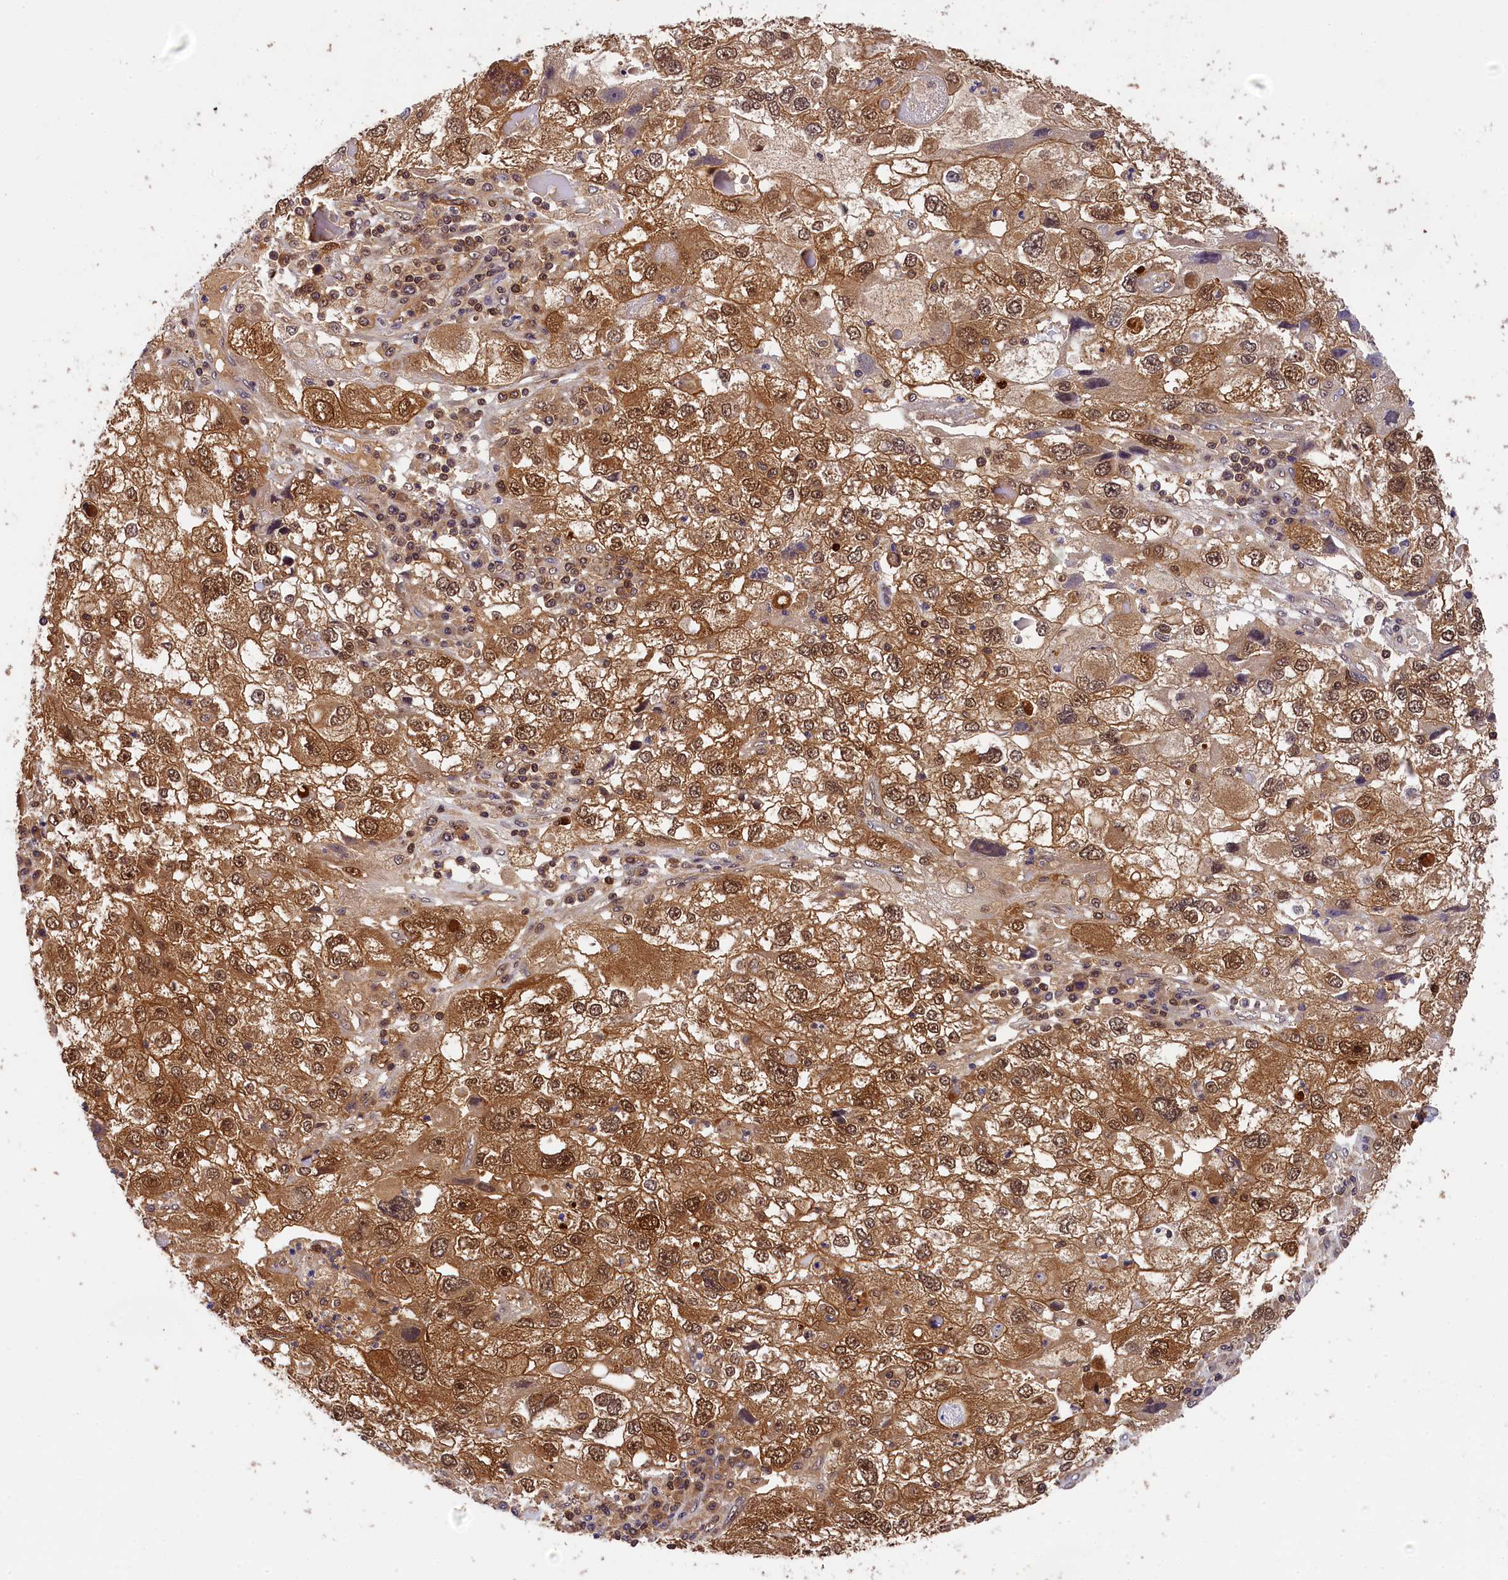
{"staining": {"intensity": "moderate", "quantity": ">75%", "location": "cytoplasmic/membranous,nuclear"}, "tissue": "endometrial cancer", "cell_type": "Tumor cells", "image_type": "cancer", "snomed": [{"axis": "morphology", "description": "Adenocarcinoma, NOS"}, {"axis": "topography", "description": "Endometrium"}], "caption": "About >75% of tumor cells in human adenocarcinoma (endometrial) exhibit moderate cytoplasmic/membranous and nuclear protein staining as visualized by brown immunohistochemical staining.", "gene": "EIF6", "patient": {"sex": "female", "age": 49}}